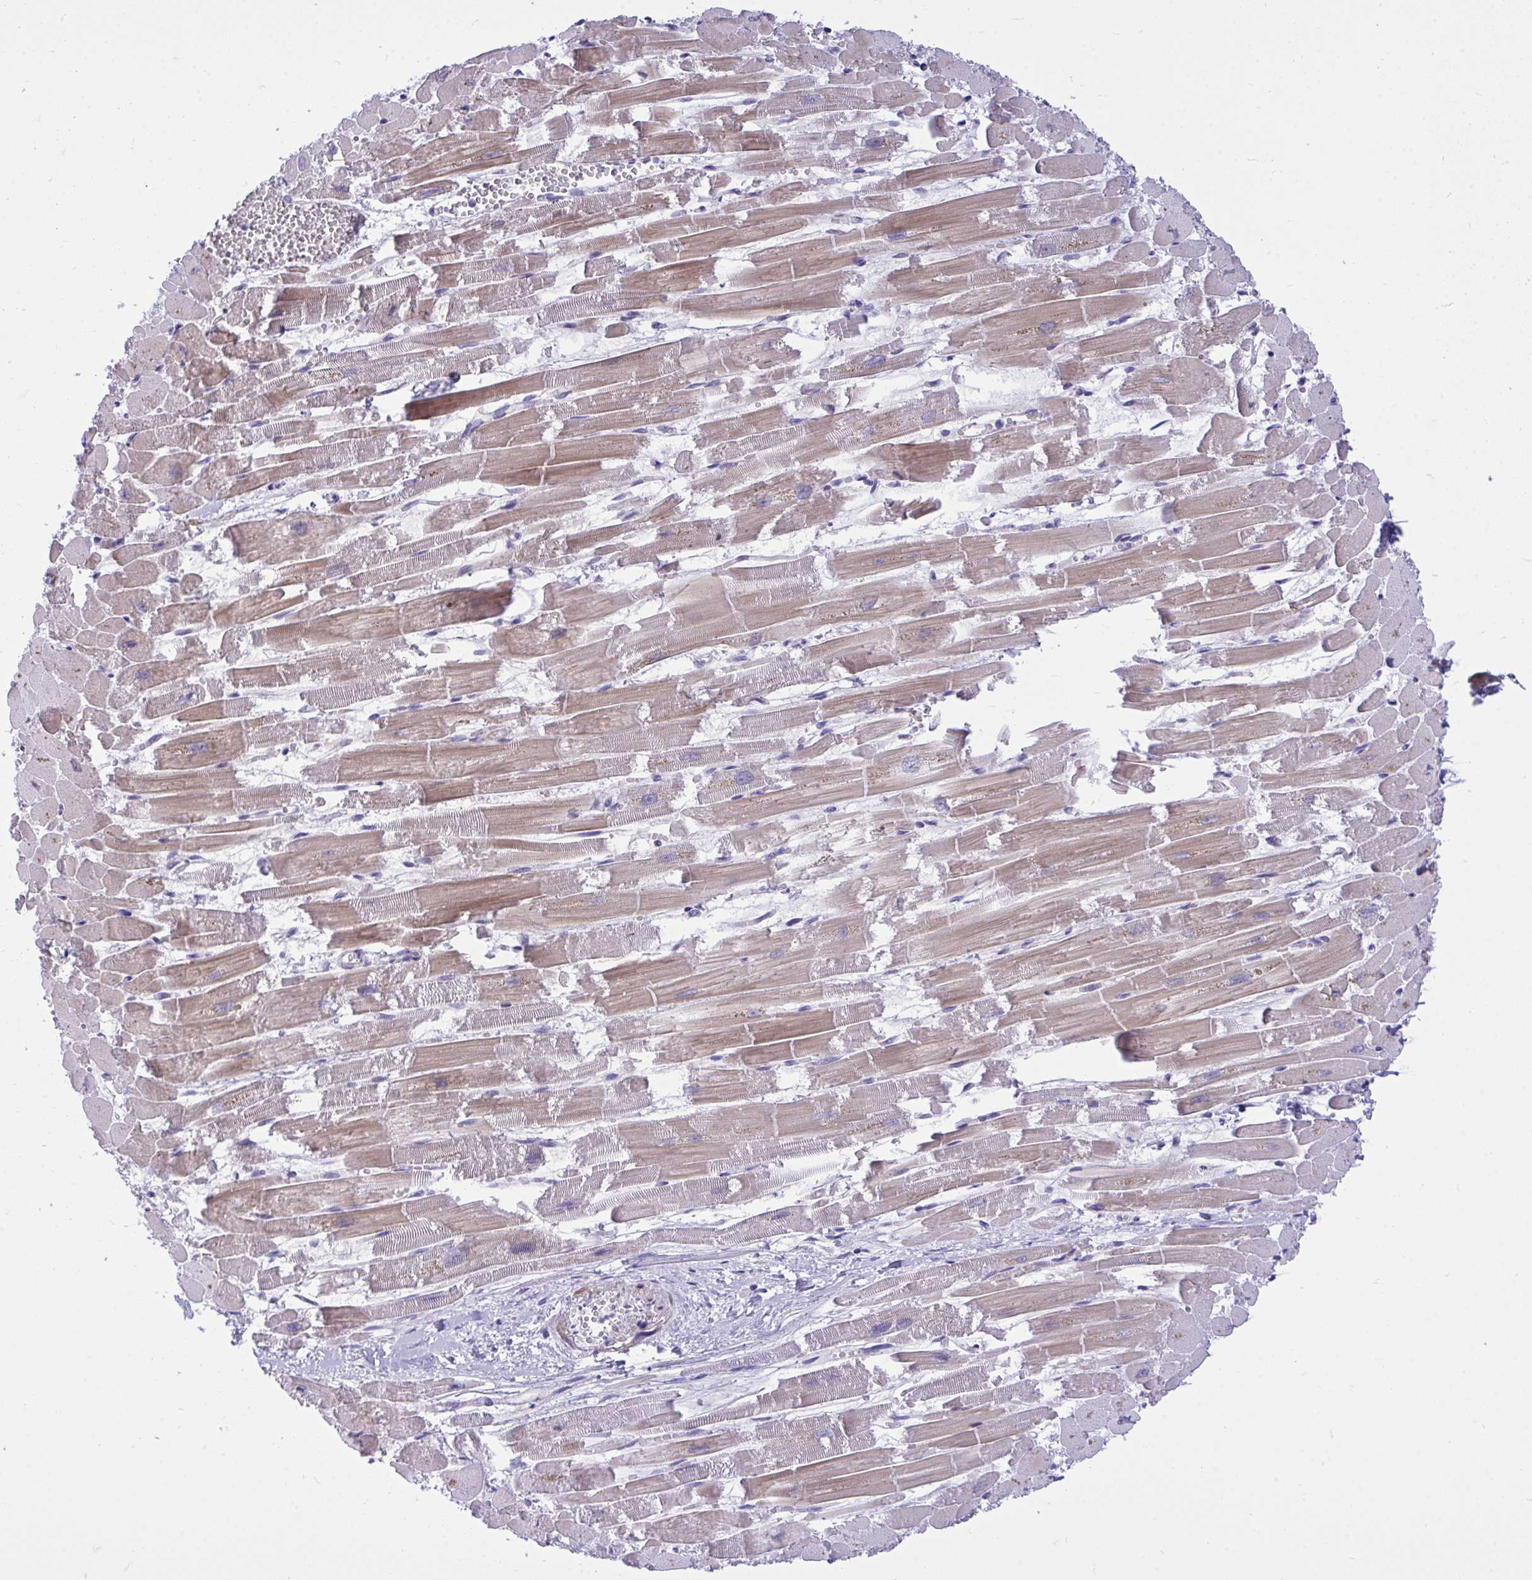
{"staining": {"intensity": "moderate", "quantity": "25%-75%", "location": "cytoplasmic/membranous"}, "tissue": "heart muscle", "cell_type": "Cardiomyocytes", "image_type": "normal", "snomed": [{"axis": "morphology", "description": "Normal tissue, NOS"}, {"axis": "topography", "description": "Heart"}], "caption": "Immunohistochemistry of unremarkable heart muscle demonstrates medium levels of moderate cytoplasmic/membranous expression in approximately 25%-75% of cardiomyocytes. The staining was performed using DAB, with brown indicating positive protein expression. Nuclei are stained blue with hematoxylin.", "gene": "HMBOX1", "patient": {"sex": "female", "age": 52}}